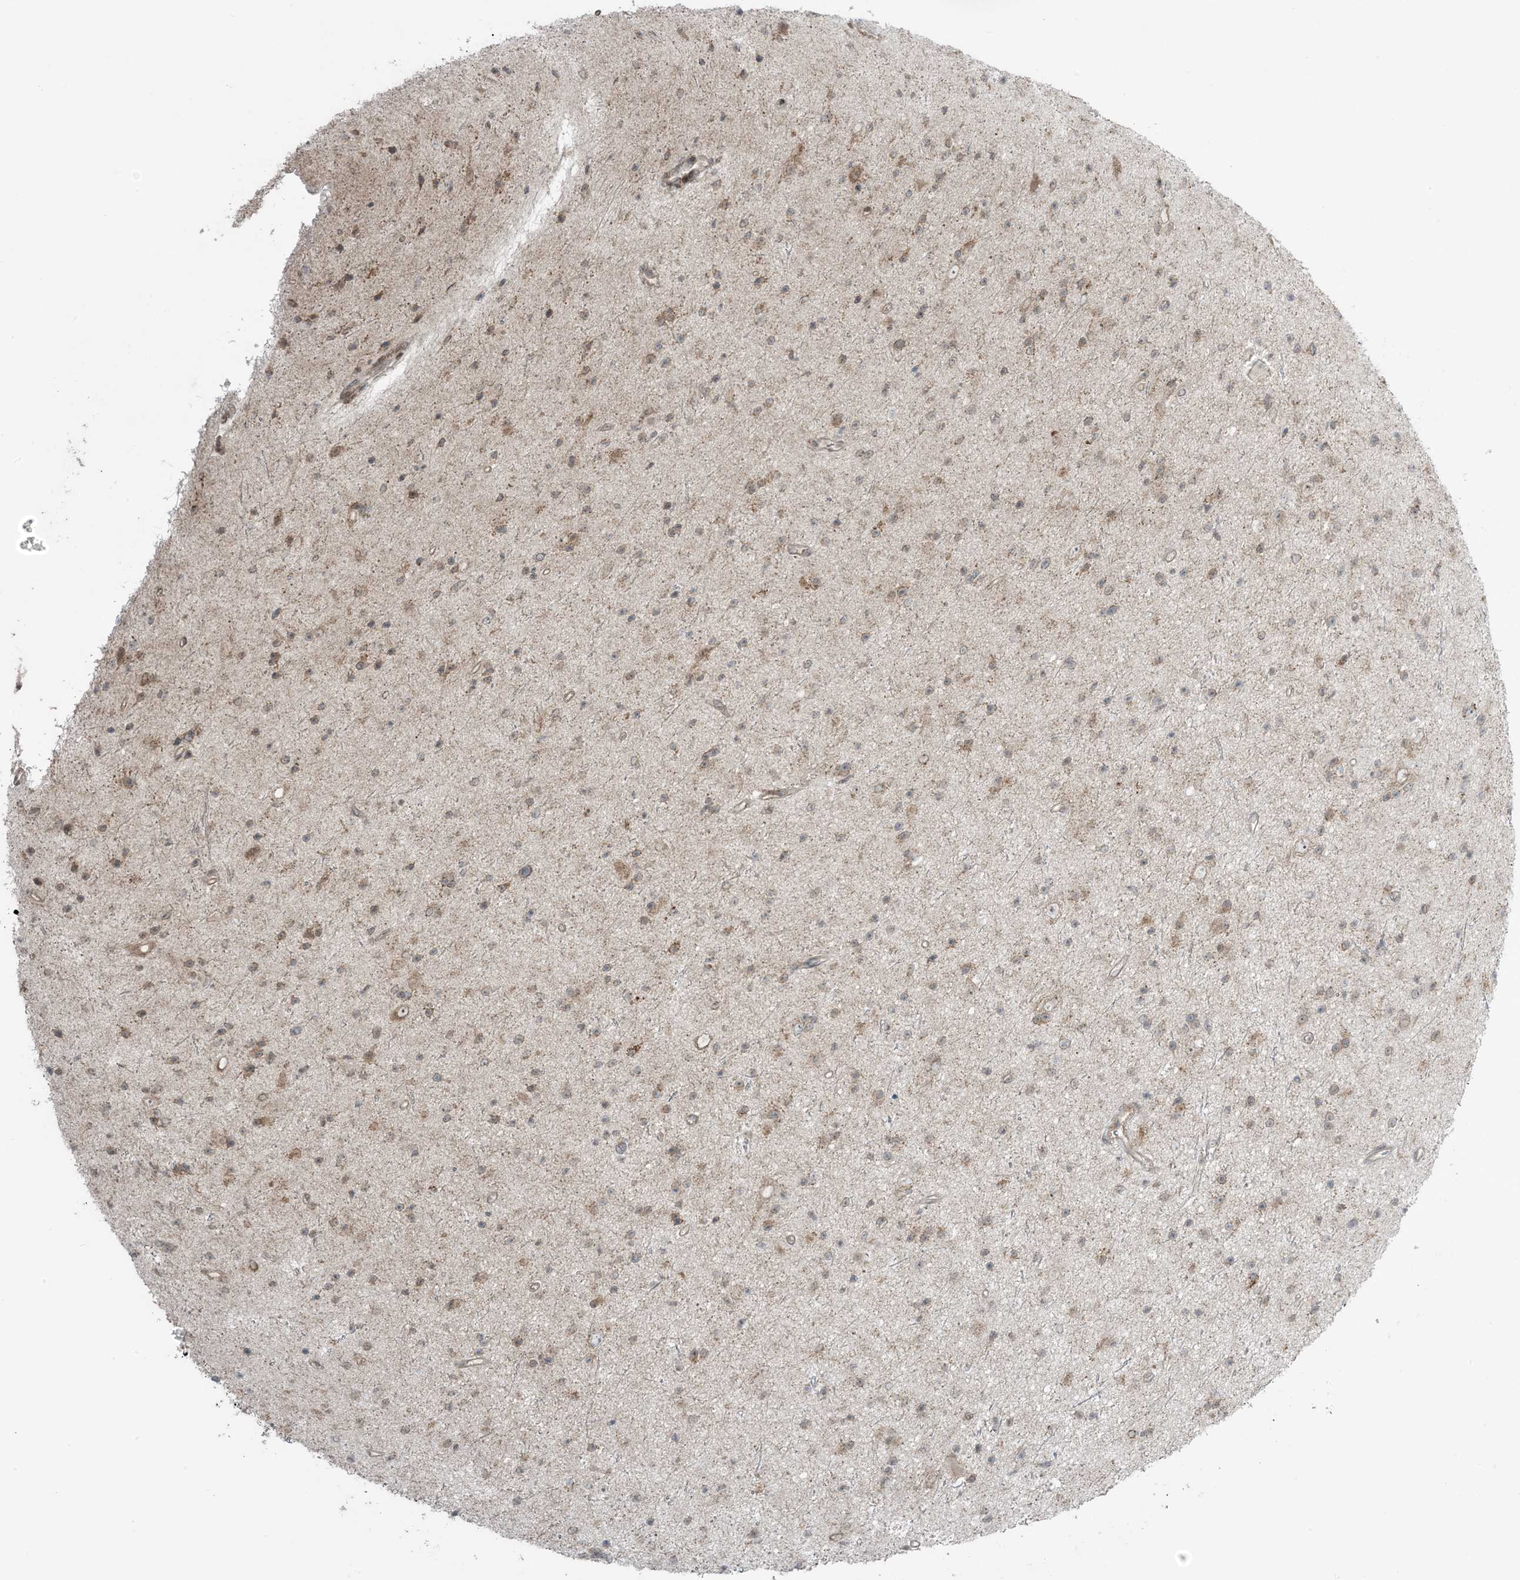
{"staining": {"intensity": "weak", "quantity": ">75%", "location": "cytoplasmic/membranous"}, "tissue": "glioma", "cell_type": "Tumor cells", "image_type": "cancer", "snomed": [{"axis": "morphology", "description": "Glioma, malignant, Low grade"}, {"axis": "topography", "description": "Cerebral cortex"}], "caption": "Glioma tissue displays weak cytoplasmic/membranous positivity in approximately >75% of tumor cells", "gene": "PHLDB2", "patient": {"sex": "female", "age": 39}}